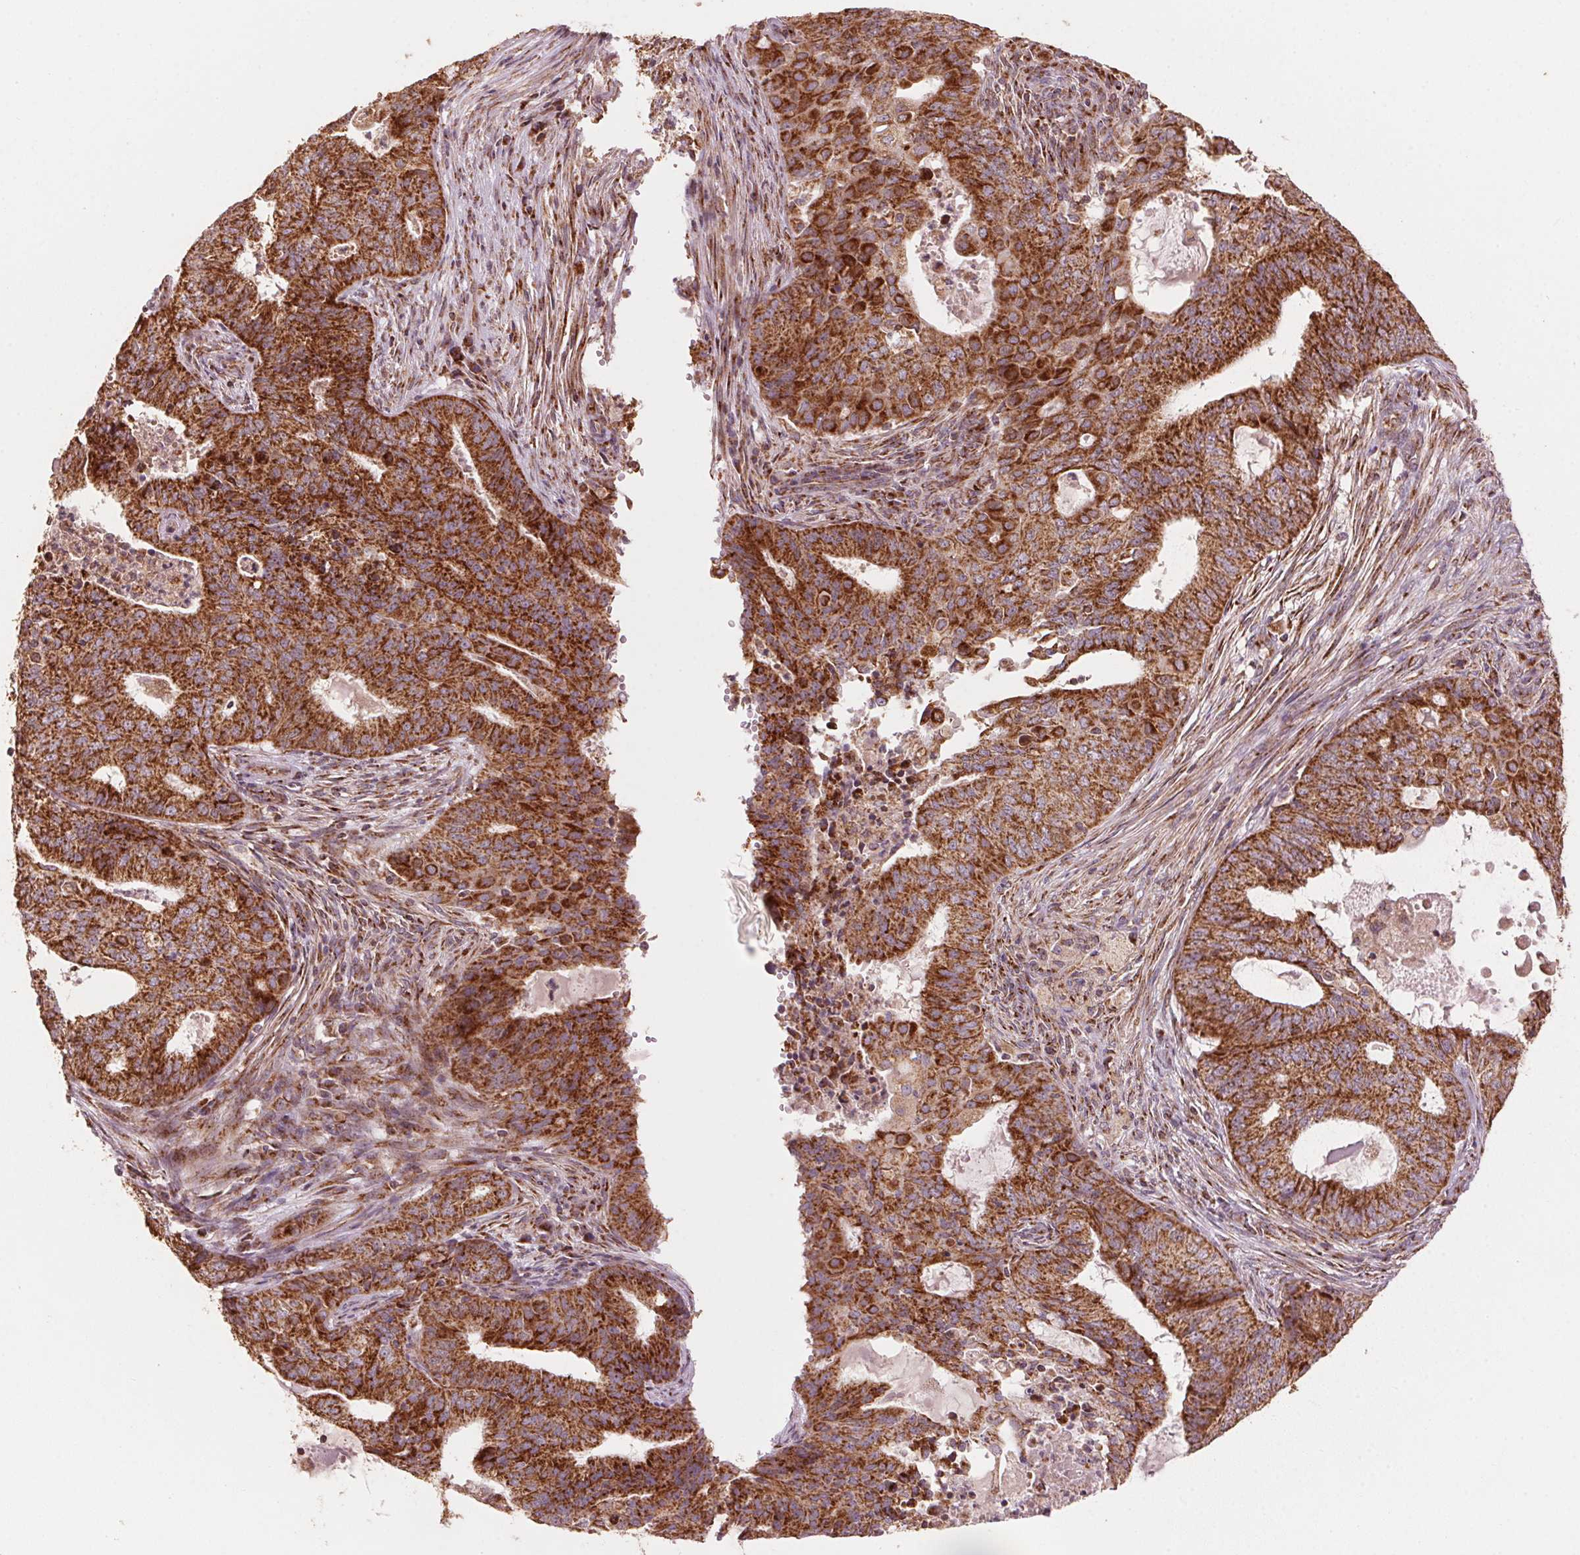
{"staining": {"intensity": "strong", "quantity": ">75%", "location": "cytoplasmic/membranous"}, "tissue": "endometrial cancer", "cell_type": "Tumor cells", "image_type": "cancer", "snomed": [{"axis": "morphology", "description": "Adenocarcinoma, NOS"}, {"axis": "topography", "description": "Endometrium"}], "caption": "DAB immunohistochemical staining of endometrial adenocarcinoma exhibits strong cytoplasmic/membranous protein staining in about >75% of tumor cells. (IHC, brightfield microscopy, high magnification).", "gene": "TOMM70", "patient": {"sex": "female", "age": 62}}